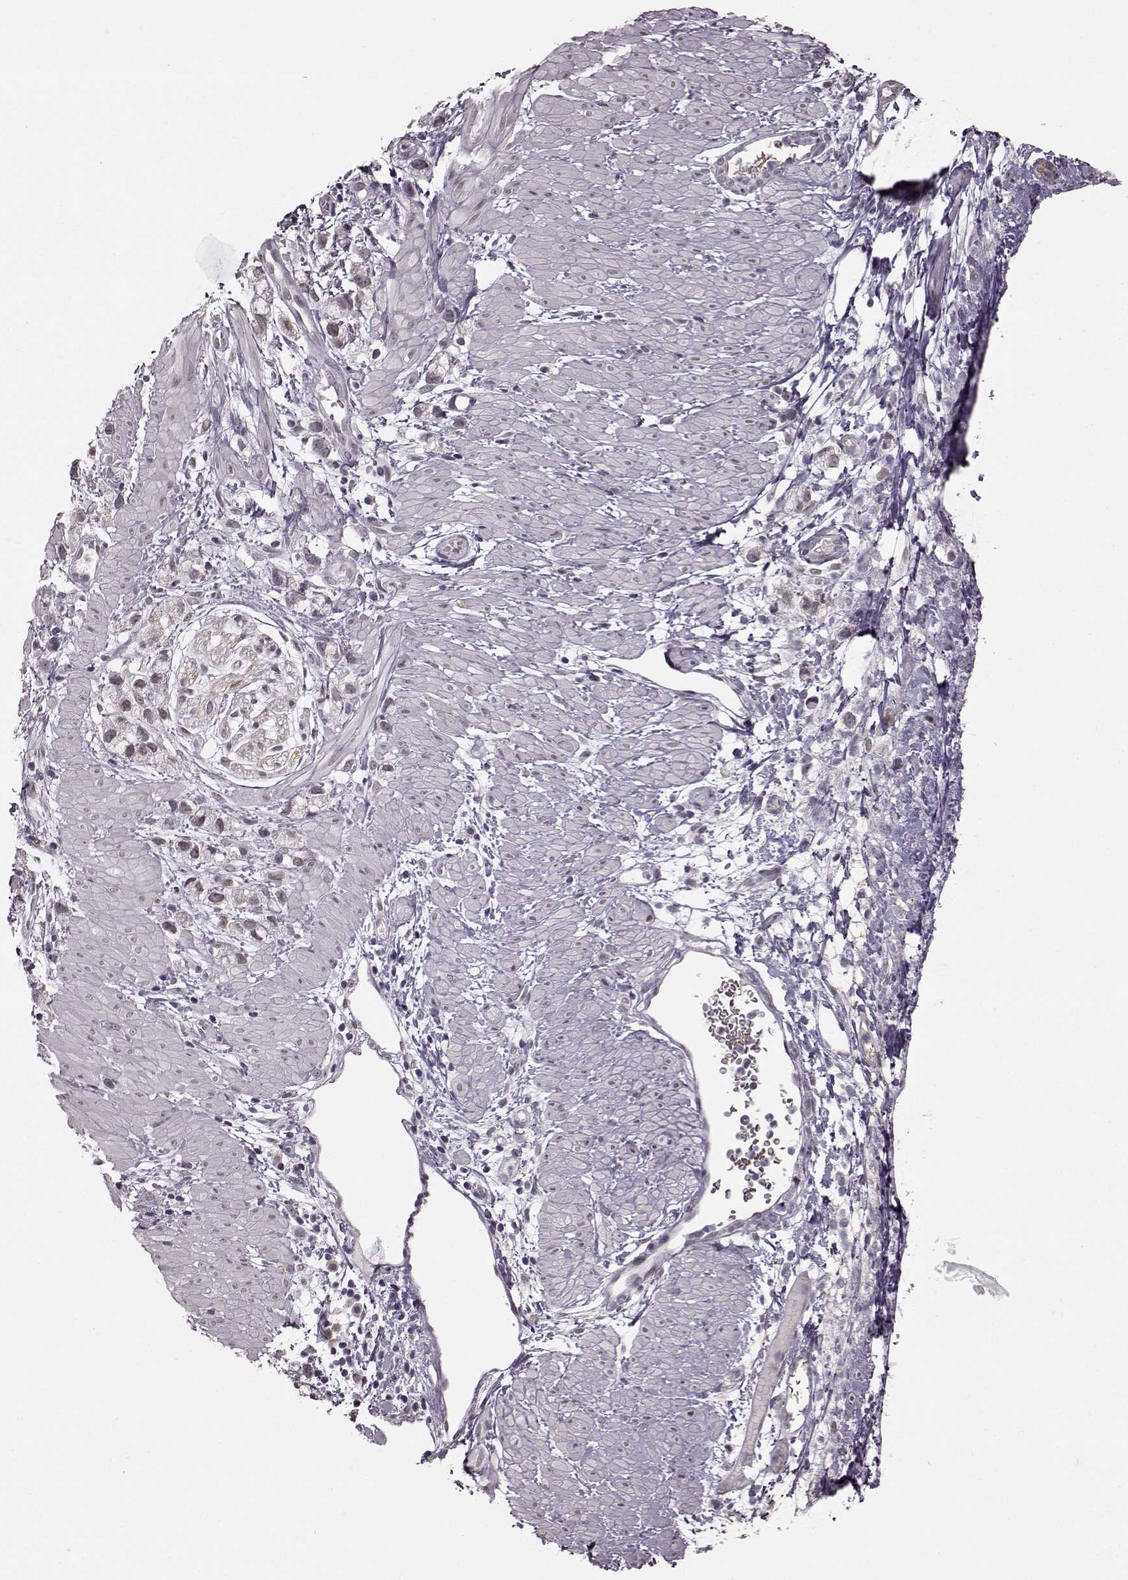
{"staining": {"intensity": "weak", "quantity": "<25%", "location": "nuclear"}, "tissue": "stomach cancer", "cell_type": "Tumor cells", "image_type": "cancer", "snomed": [{"axis": "morphology", "description": "Adenocarcinoma, NOS"}, {"axis": "topography", "description": "Stomach"}], "caption": "Tumor cells show no significant expression in stomach cancer (adenocarcinoma).", "gene": "STX1B", "patient": {"sex": "female", "age": 59}}